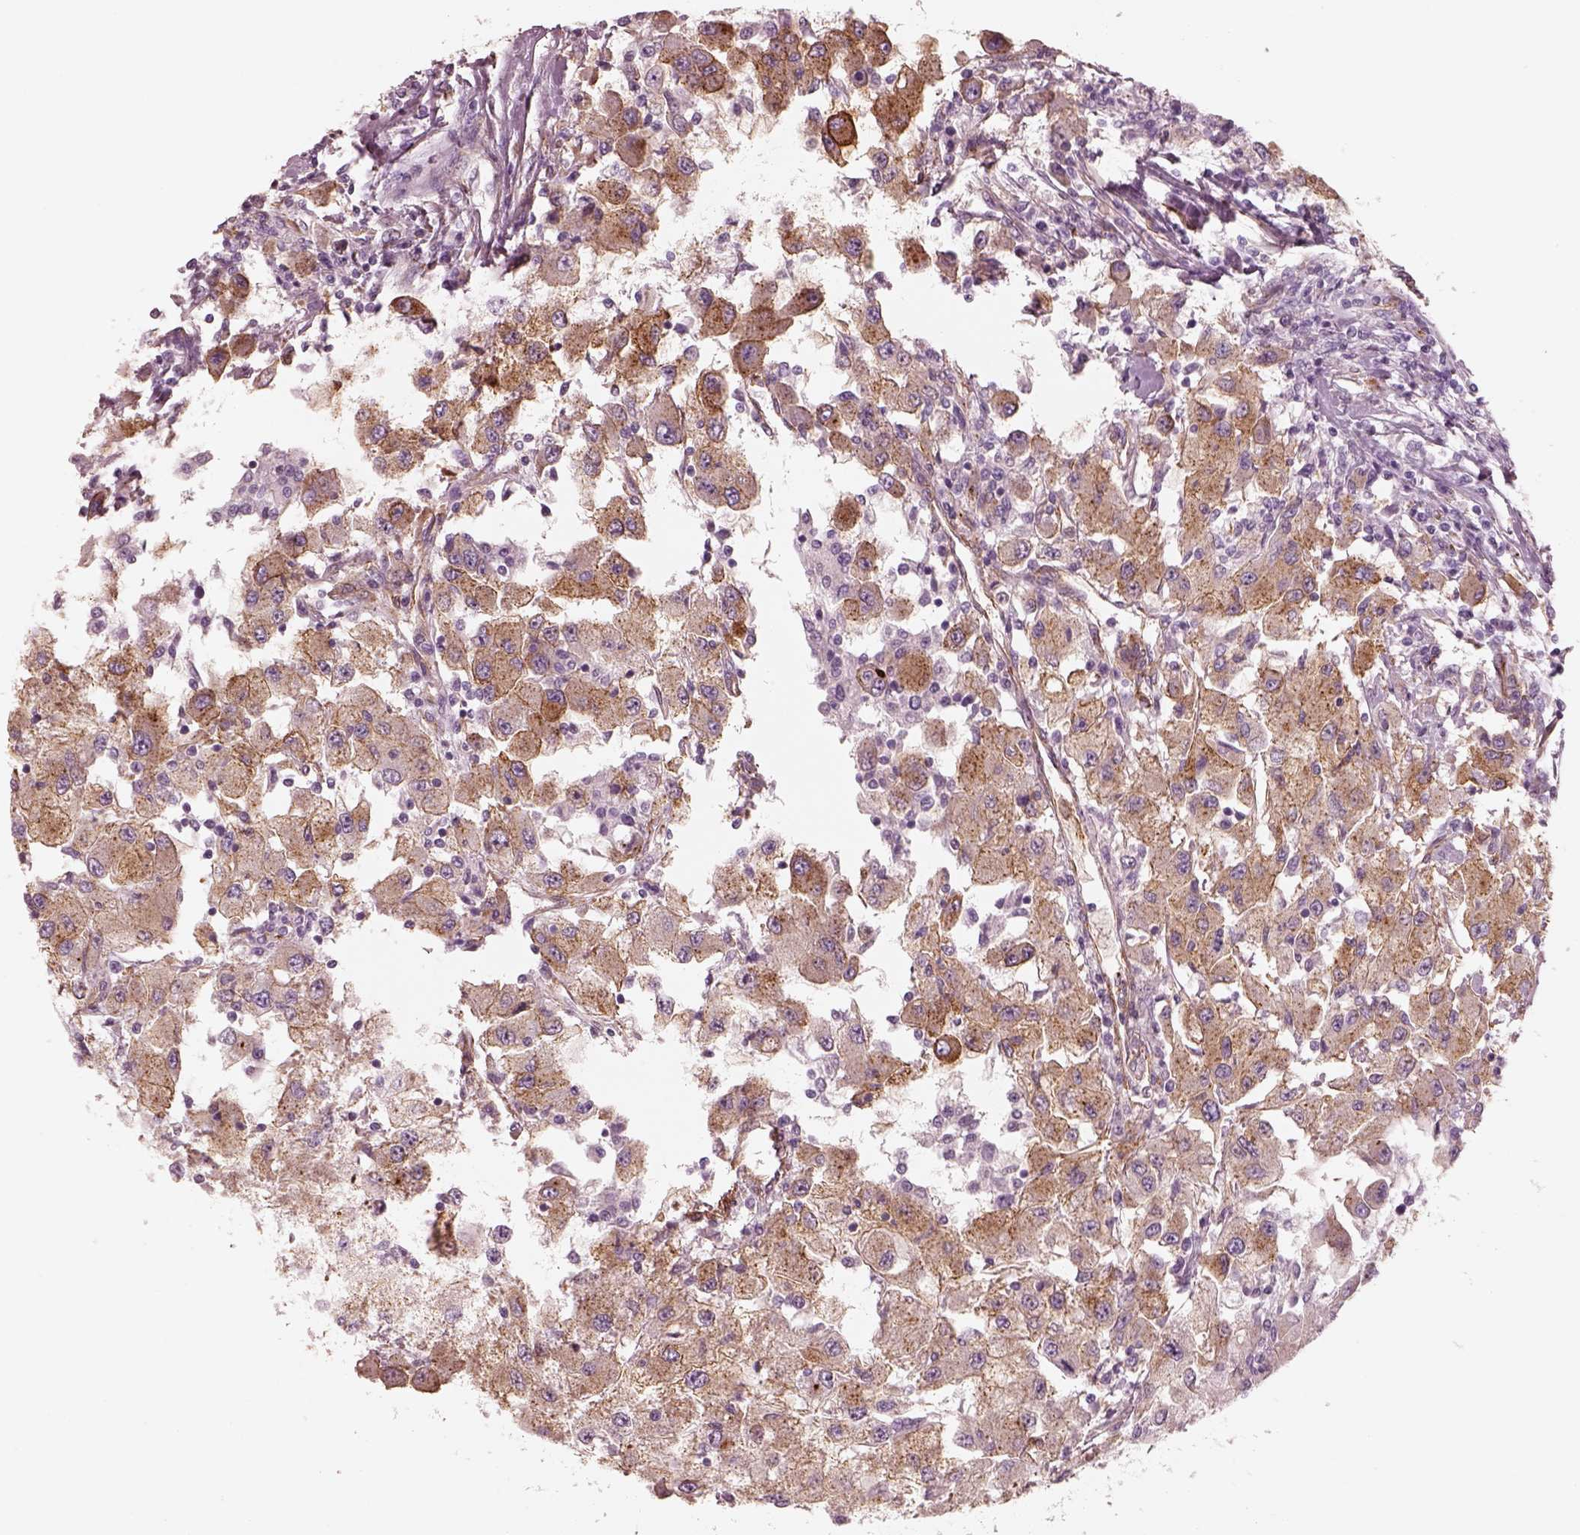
{"staining": {"intensity": "moderate", "quantity": ">75%", "location": "cytoplasmic/membranous"}, "tissue": "renal cancer", "cell_type": "Tumor cells", "image_type": "cancer", "snomed": [{"axis": "morphology", "description": "Adenocarcinoma, NOS"}, {"axis": "topography", "description": "Kidney"}], "caption": "This is a photomicrograph of immunohistochemistry (IHC) staining of renal cancer (adenocarcinoma), which shows moderate positivity in the cytoplasmic/membranous of tumor cells.", "gene": "CRYM", "patient": {"sex": "female", "age": 67}}